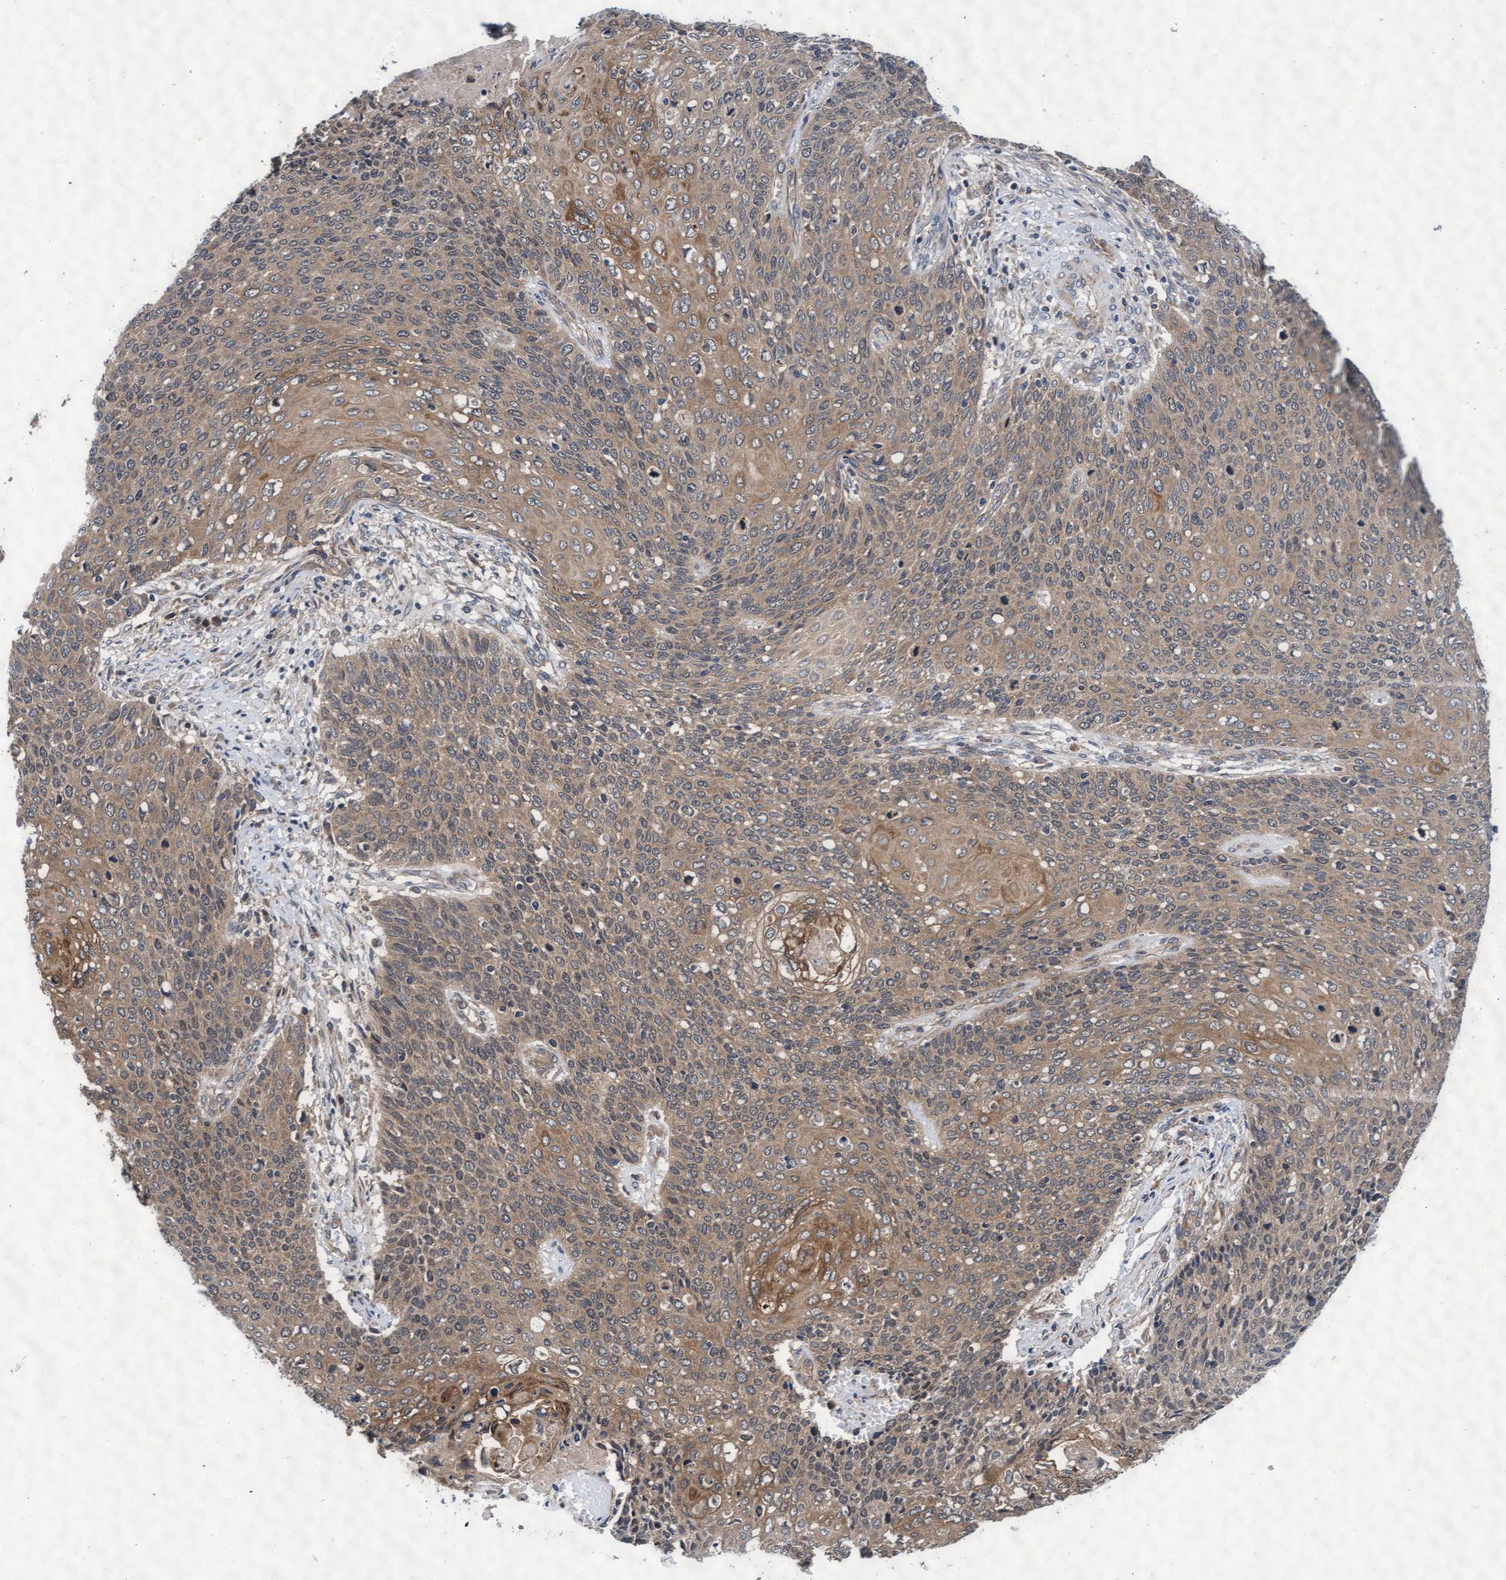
{"staining": {"intensity": "moderate", "quantity": ">75%", "location": "cytoplasmic/membranous"}, "tissue": "cervical cancer", "cell_type": "Tumor cells", "image_type": "cancer", "snomed": [{"axis": "morphology", "description": "Squamous cell carcinoma, NOS"}, {"axis": "topography", "description": "Cervix"}], "caption": "This is an image of IHC staining of cervical cancer, which shows moderate positivity in the cytoplasmic/membranous of tumor cells.", "gene": "EFCAB13", "patient": {"sex": "female", "age": 39}}